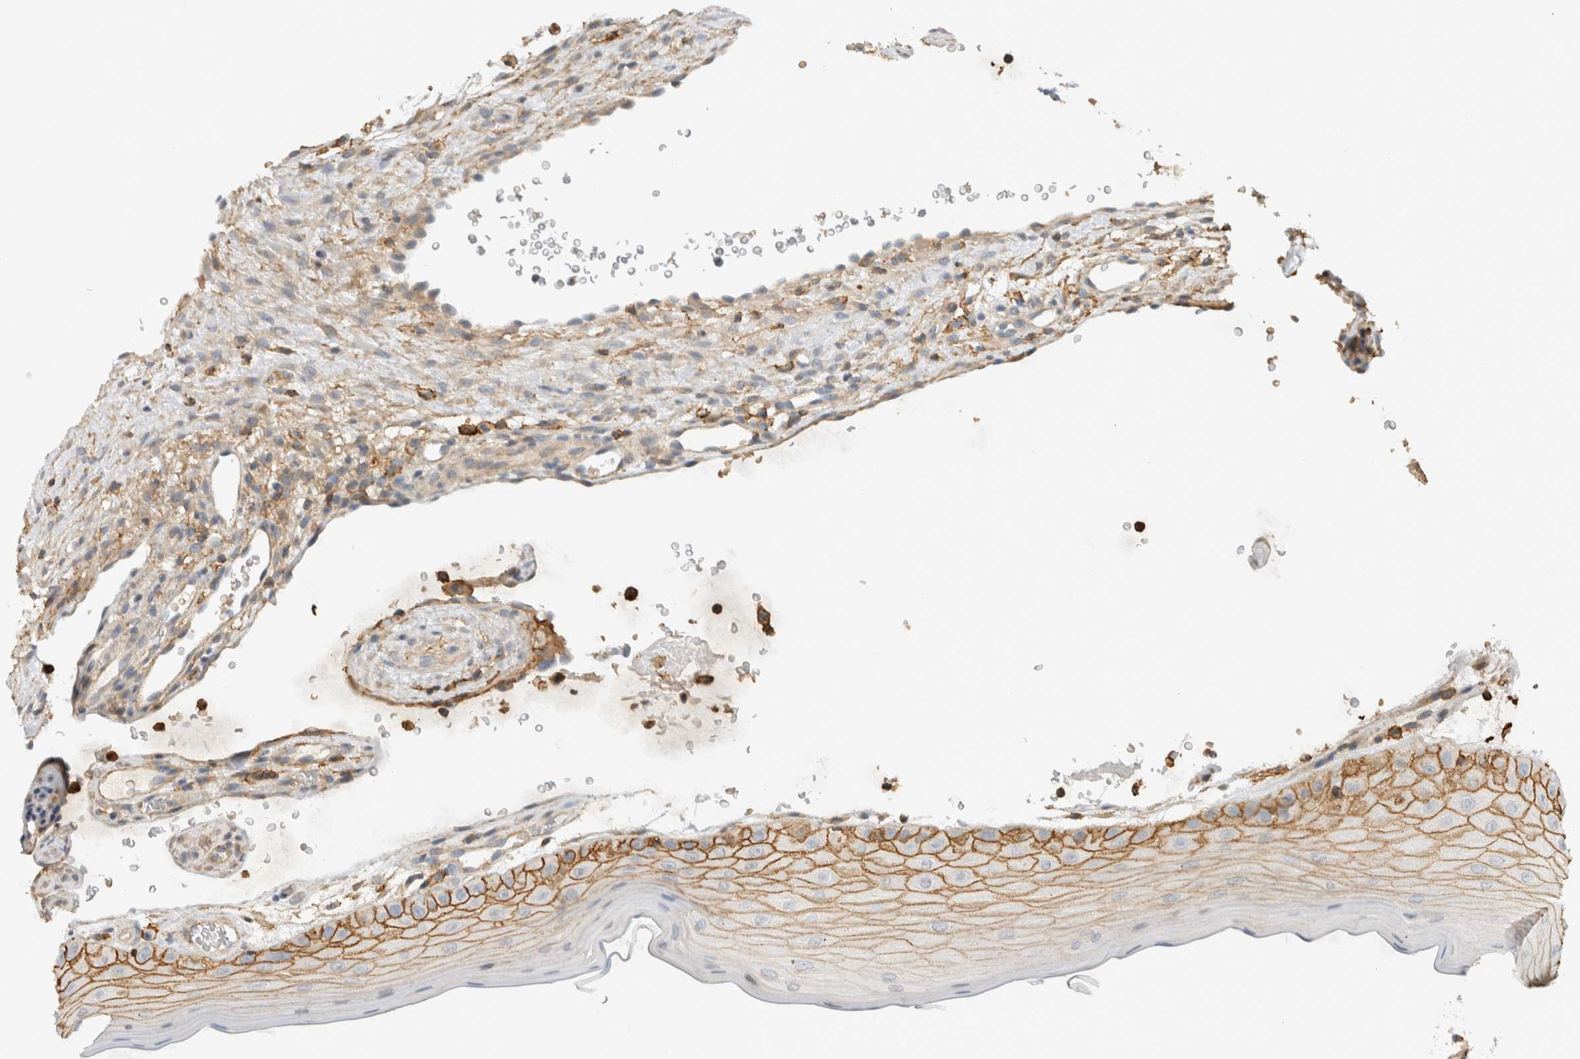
{"staining": {"intensity": "moderate", "quantity": "25%-75%", "location": "cytoplasmic/membranous"}, "tissue": "oral mucosa", "cell_type": "Squamous epithelial cells", "image_type": "normal", "snomed": [{"axis": "morphology", "description": "Normal tissue, NOS"}, {"axis": "topography", "description": "Oral tissue"}], "caption": "This micrograph demonstrates IHC staining of normal human oral mucosa, with medium moderate cytoplasmic/membranous positivity in about 25%-75% of squamous epithelial cells.", "gene": "ERCC6L2", "patient": {"sex": "male", "age": 13}}